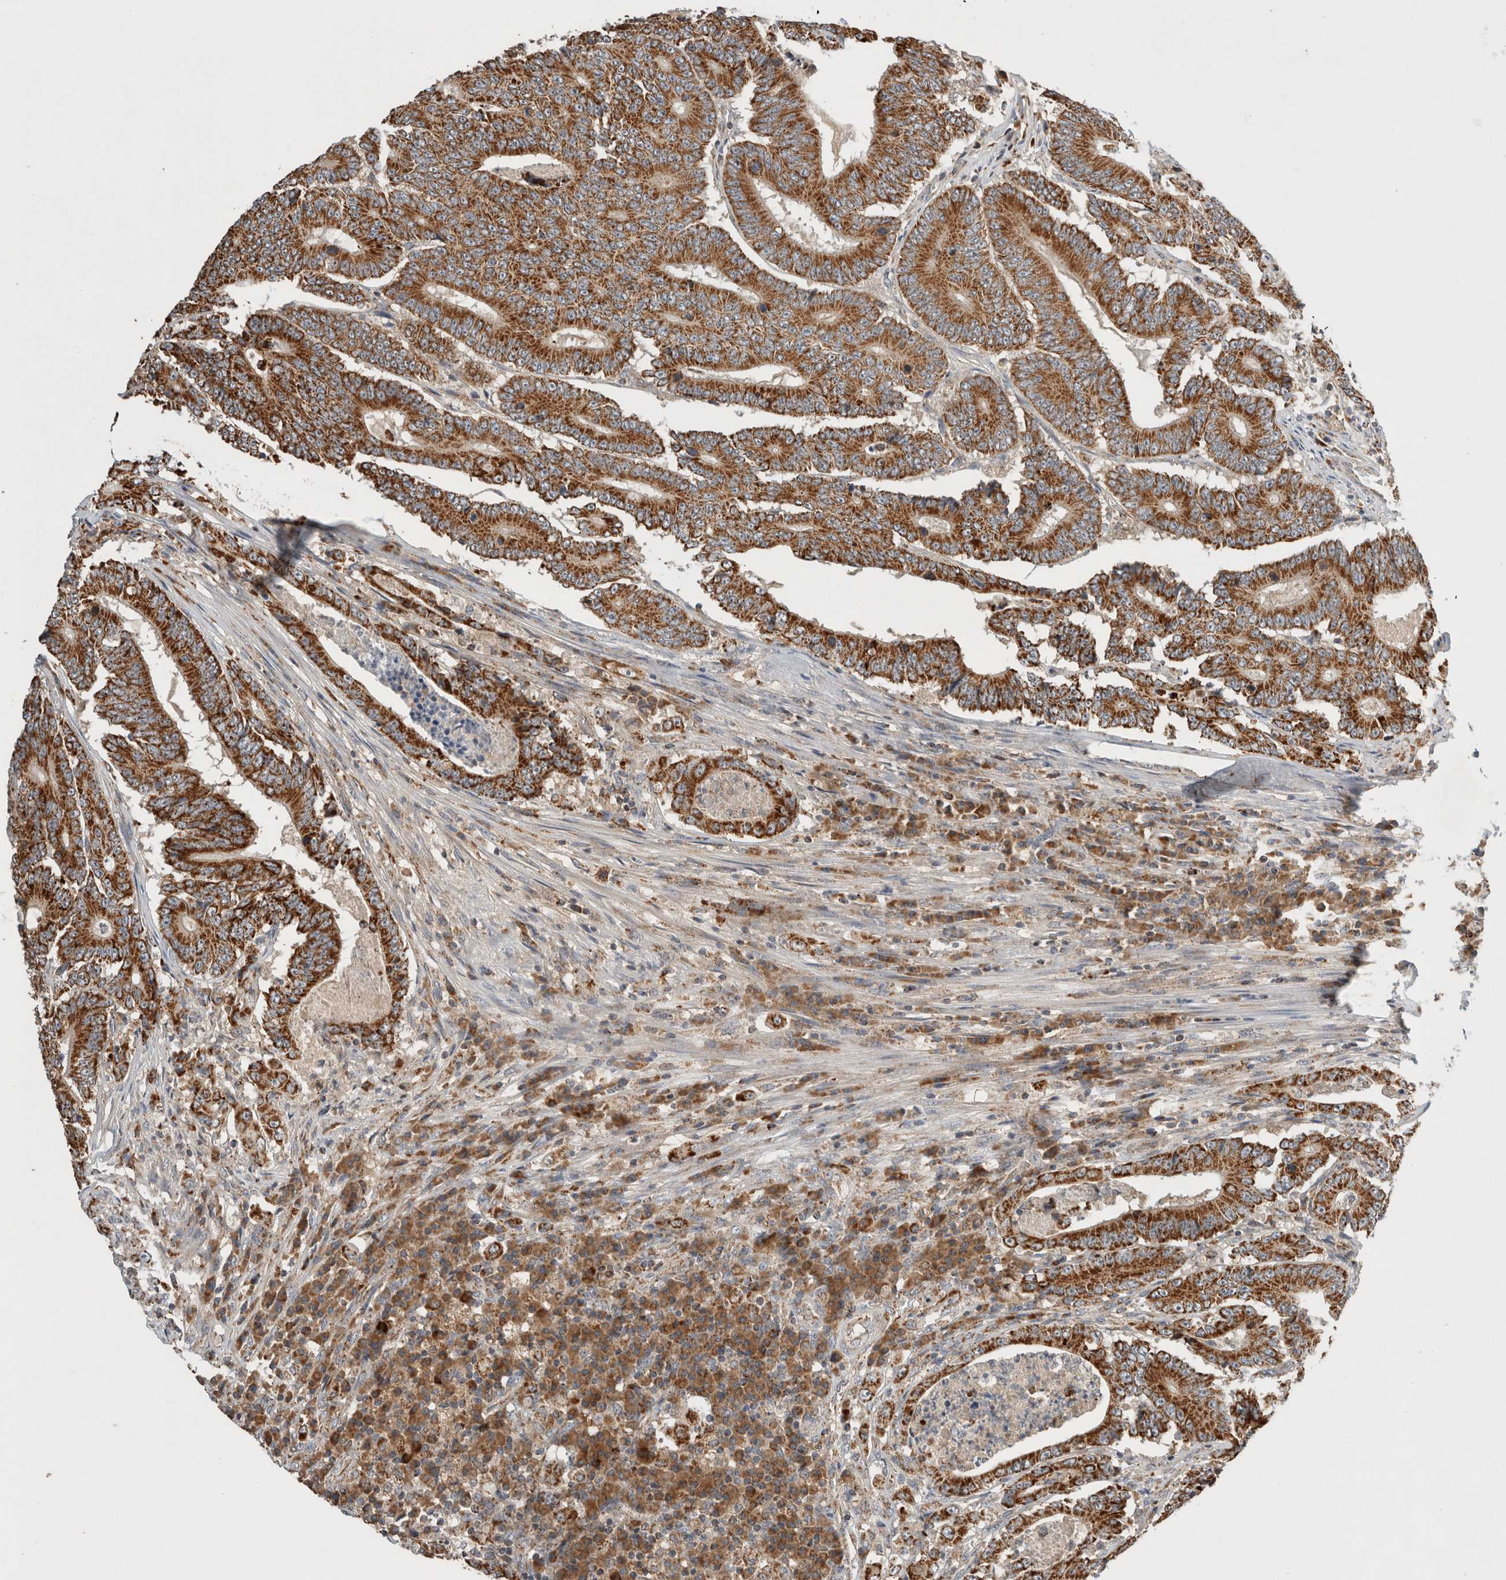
{"staining": {"intensity": "strong", "quantity": ">75%", "location": "cytoplasmic/membranous"}, "tissue": "colorectal cancer", "cell_type": "Tumor cells", "image_type": "cancer", "snomed": [{"axis": "morphology", "description": "Adenocarcinoma, NOS"}, {"axis": "topography", "description": "Colon"}], "caption": "Colorectal adenocarcinoma tissue demonstrates strong cytoplasmic/membranous staining in about >75% of tumor cells (Stains: DAB in brown, nuclei in blue, Microscopy: brightfield microscopy at high magnification).", "gene": "AMPD1", "patient": {"sex": "male", "age": 83}}